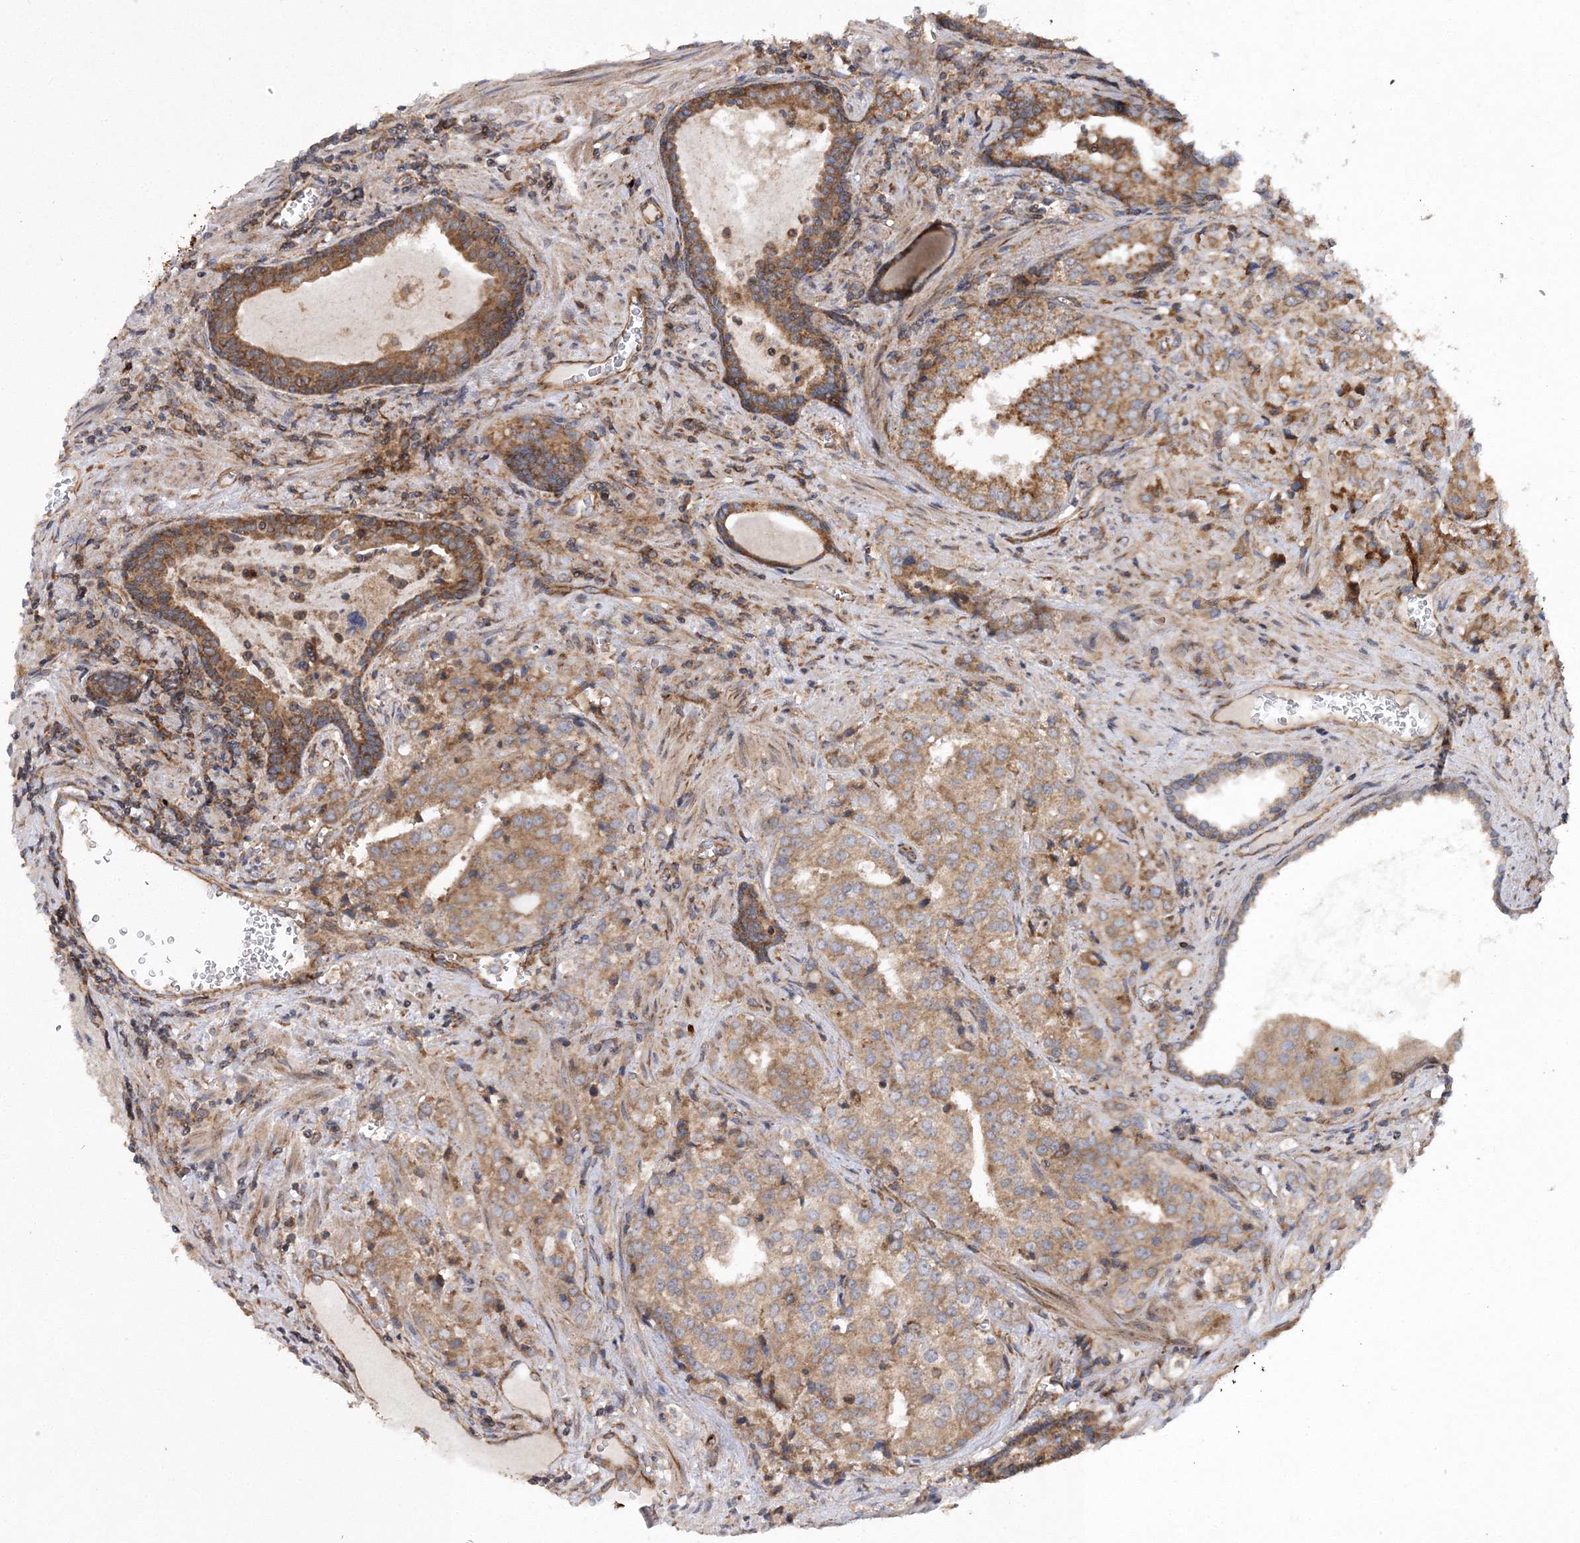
{"staining": {"intensity": "moderate", "quantity": ">75%", "location": "cytoplasmic/membranous"}, "tissue": "prostate cancer", "cell_type": "Tumor cells", "image_type": "cancer", "snomed": [{"axis": "morphology", "description": "Adenocarcinoma, High grade"}, {"axis": "topography", "description": "Prostate"}], "caption": "High-power microscopy captured an IHC image of prostate high-grade adenocarcinoma, revealing moderate cytoplasmic/membranous positivity in approximately >75% of tumor cells. (brown staining indicates protein expression, while blue staining denotes nuclei).", "gene": "DNAJC13", "patient": {"sex": "male", "age": 68}}